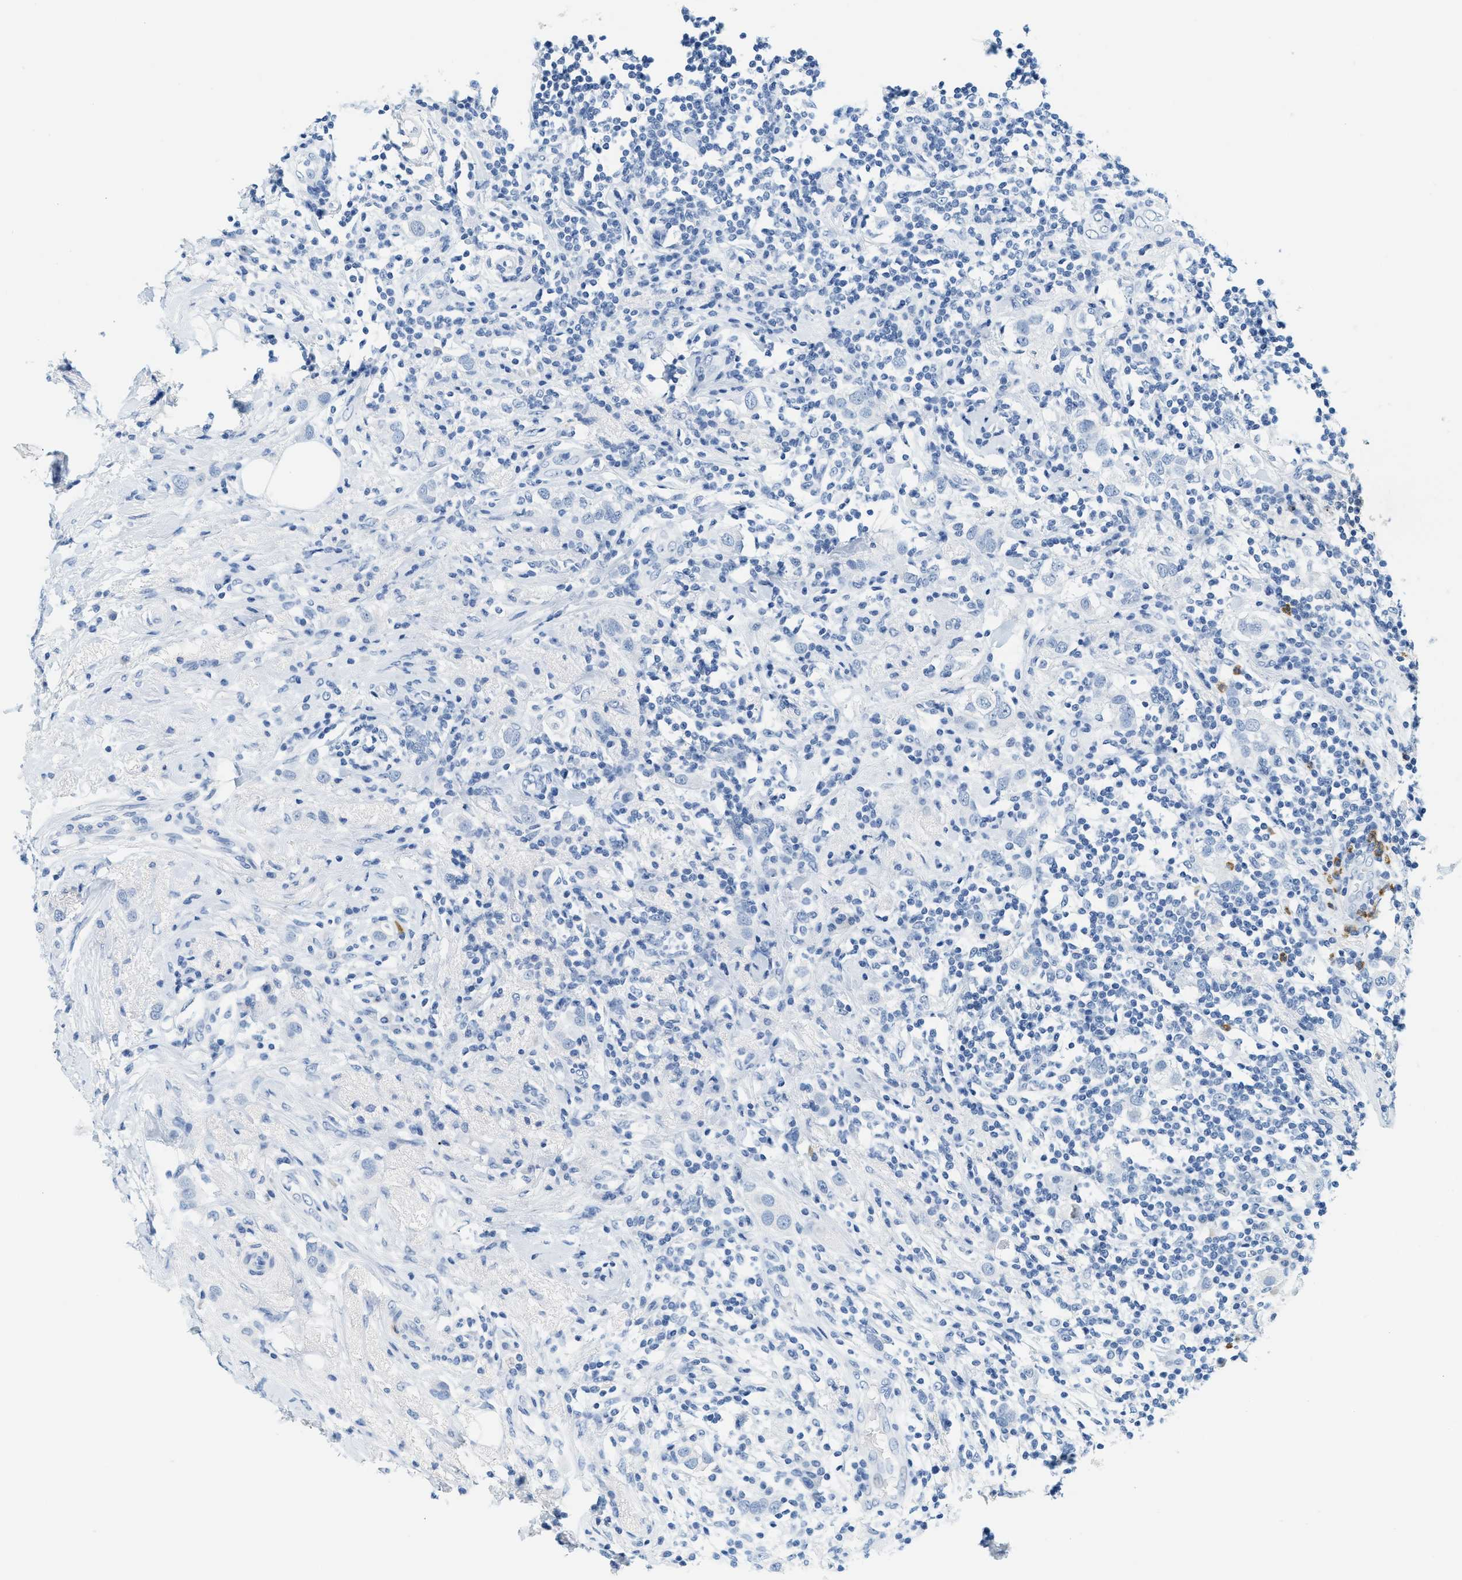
{"staining": {"intensity": "negative", "quantity": "none", "location": "none"}, "tissue": "breast cancer", "cell_type": "Tumor cells", "image_type": "cancer", "snomed": [{"axis": "morphology", "description": "Duct carcinoma"}, {"axis": "topography", "description": "Breast"}], "caption": "Tumor cells are negative for brown protein staining in breast infiltrating ductal carcinoma.", "gene": "LCN2", "patient": {"sex": "female", "age": 50}}